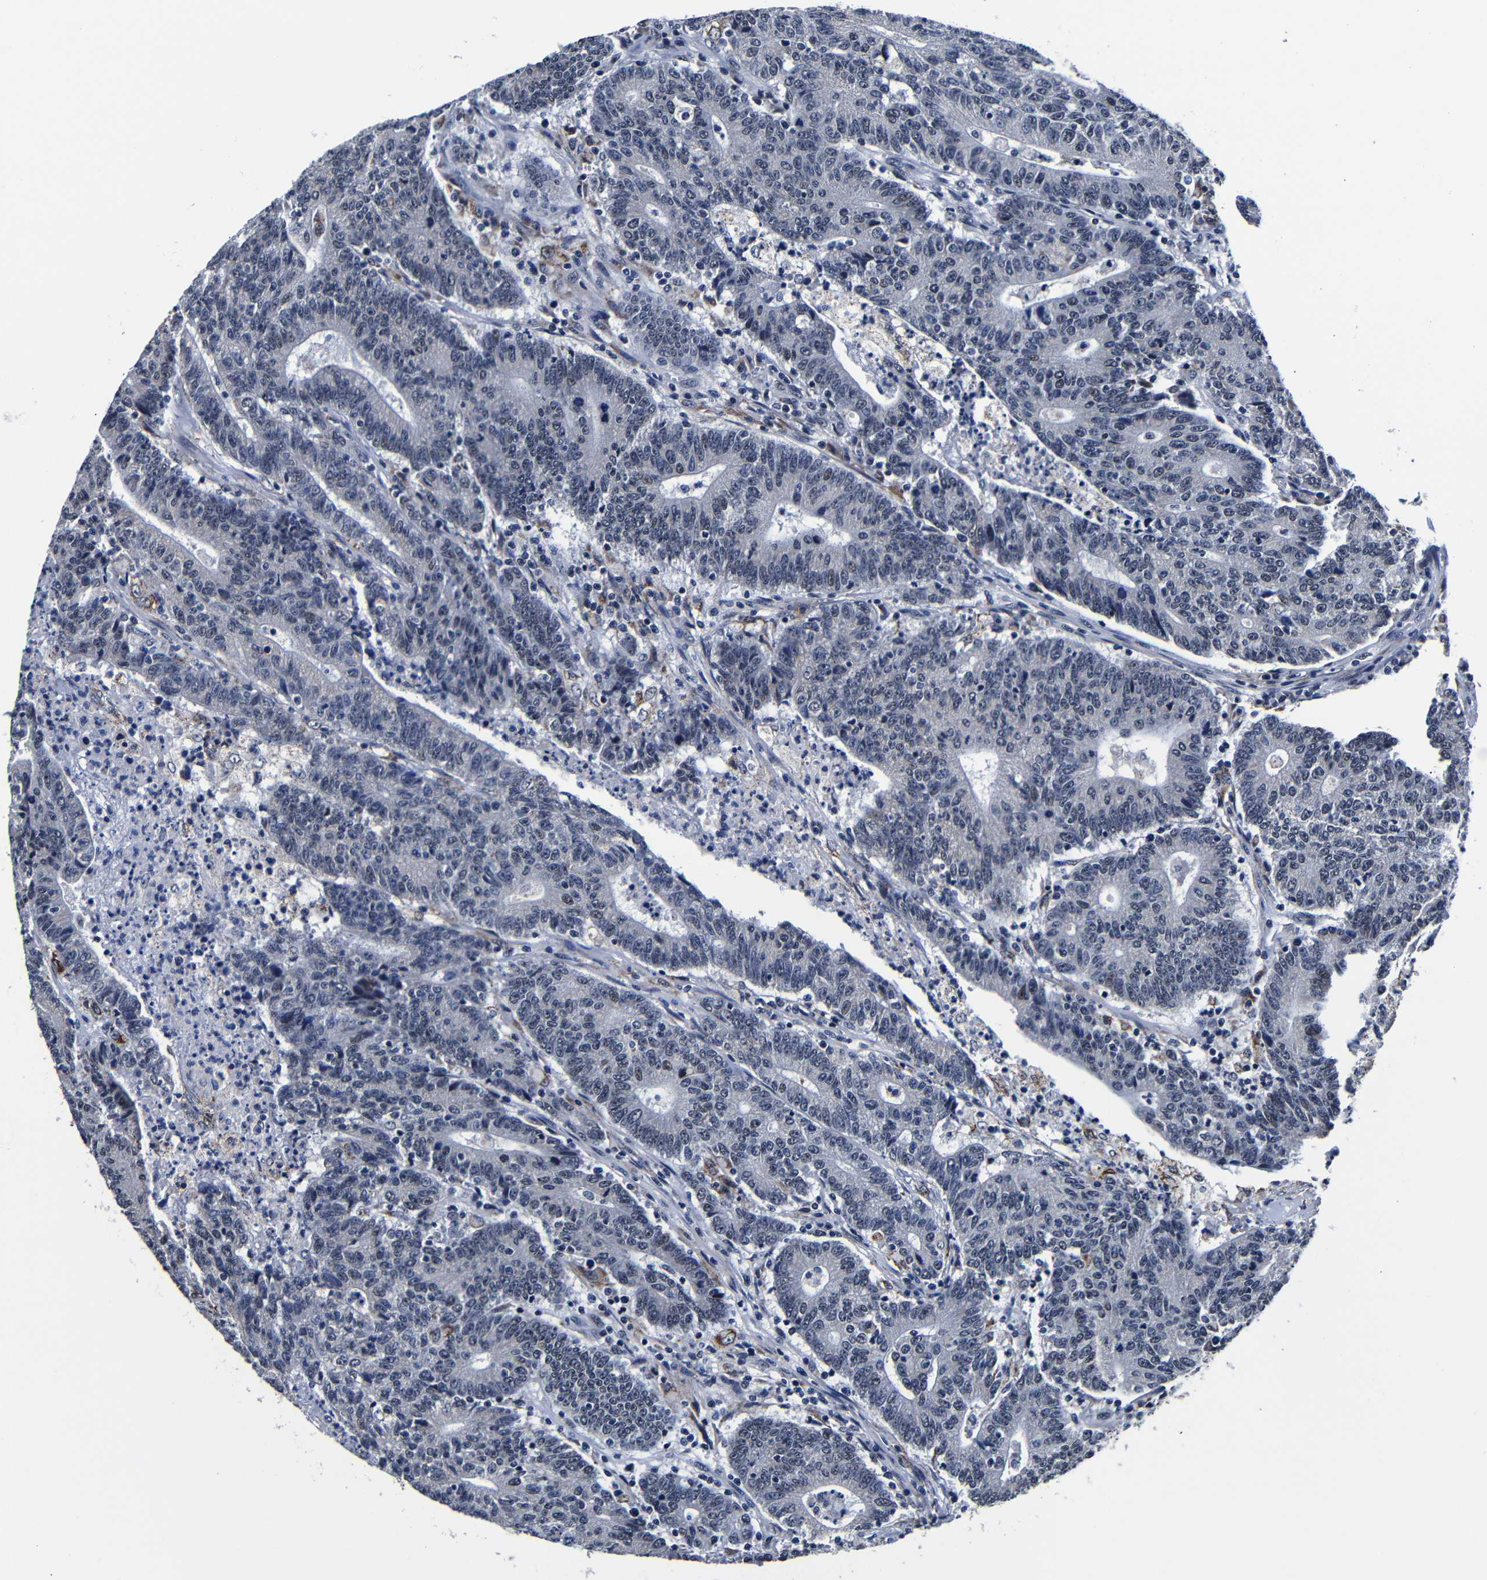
{"staining": {"intensity": "weak", "quantity": "<25%", "location": "nuclear"}, "tissue": "colorectal cancer", "cell_type": "Tumor cells", "image_type": "cancer", "snomed": [{"axis": "morphology", "description": "Normal tissue, NOS"}, {"axis": "morphology", "description": "Adenocarcinoma, NOS"}, {"axis": "topography", "description": "Colon"}], "caption": "Colorectal cancer was stained to show a protein in brown. There is no significant staining in tumor cells. (DAB immunohistochemistry, high magnification).", "gene": "DEPP1", "patient": {"sex": "female", "age": 75}}